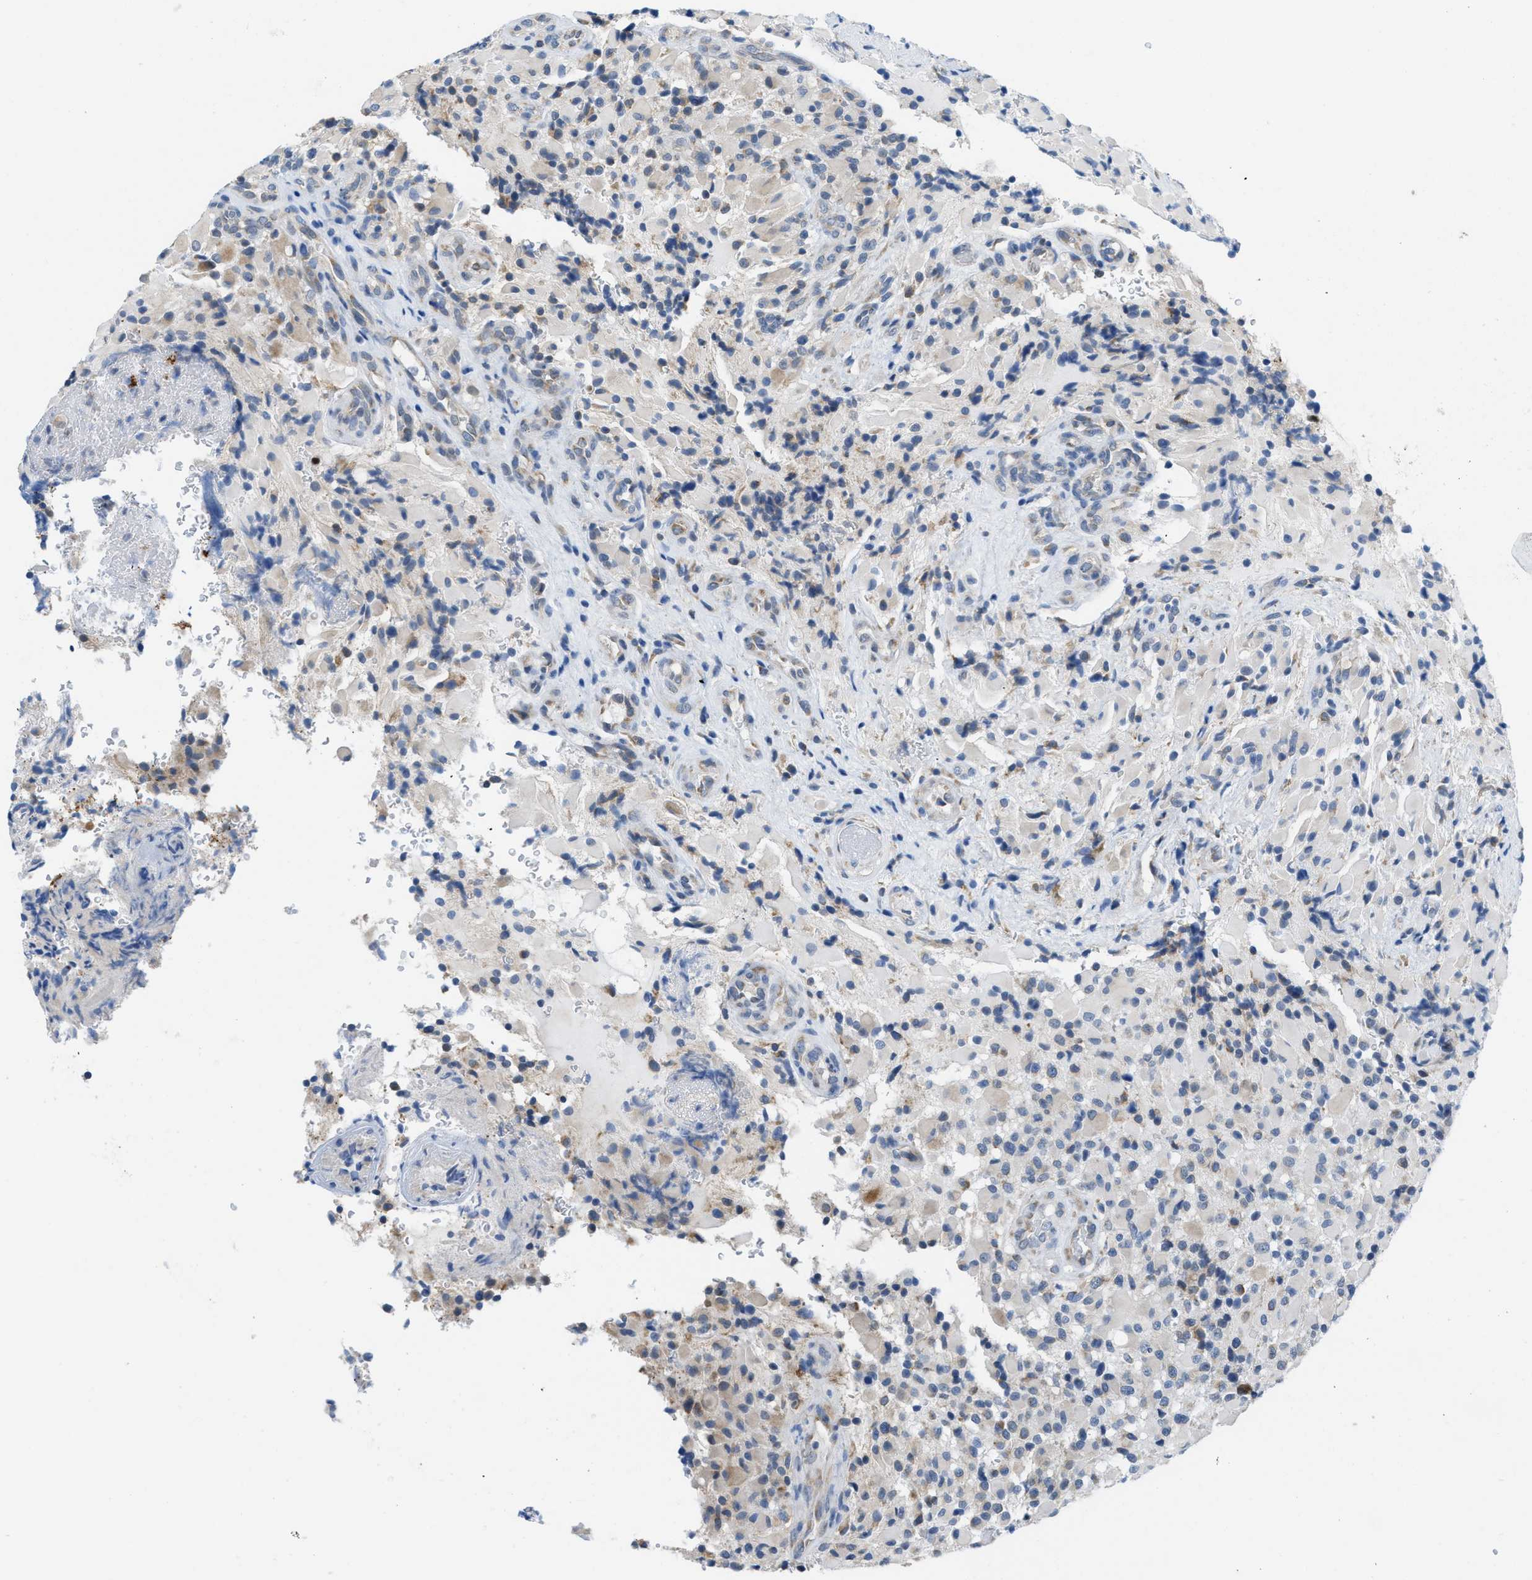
{"staining": {"intensity": "negative", "quantity": "none", "location": "none"}, "tissue": "glioma", "cell_type": "Tumor cells", "image_type": "cancer", "snomed": [{"axis": "morphology", "description": "Glioma, malignant, High grade"}, {"axis": "topography", "description": "Brain"}], "caption": "This photomicrograph is of glioma stained with immunohistochemistry to label a protein in brown with the nuclei are counter-stained blue. There is no staining in tumor cells. (DAB (3,3'-diaminobenzidine) immunohistochemistry visualized using brightfield microscopy, high magnification).", "gene": "PTDSS1", "patient": {"sex": "male", "age": 71}}